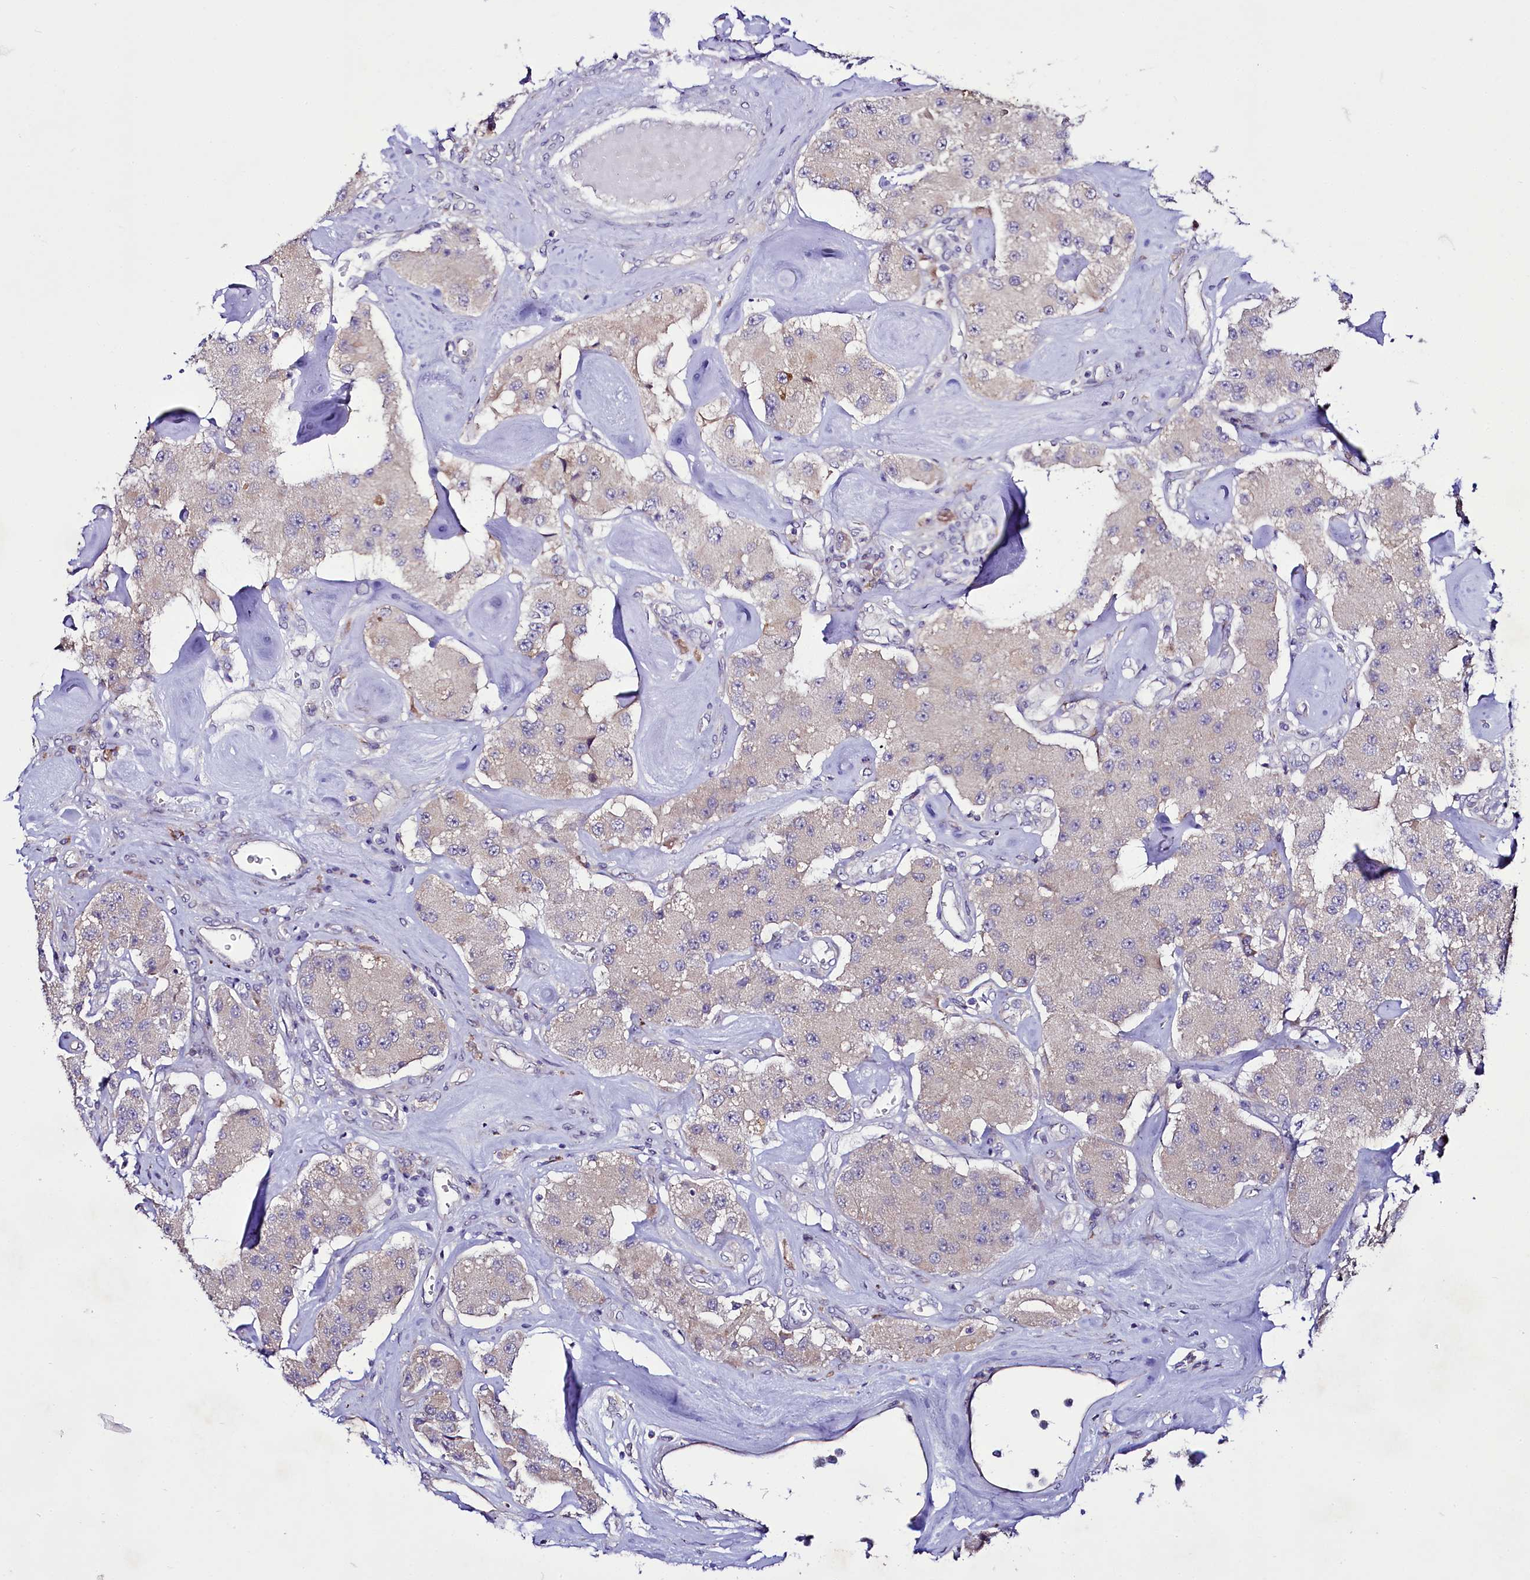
{"staining": {"intensity": "weak", "quantity": "<25%", "location": "cytoplasmic/membranous"}, "tissue": "carcinoid", "cell_type": "Tumor cells", "image_type": "cancer", "snomed": [{"axis": "morphology", "description": "Carcinoid, malignant, NOS"}, {"axis": "topography", "description": "Pancreas"}], "caption": "High power microscopy micrograph of an IHC photomicrograph of malignant carcinoid, revealing no significant expression in tumor cells. (DAB IHC with hematoxylin counter stain).", "gene": "ZC3H12C", "patient": {"sex": "male", "age": 41}}